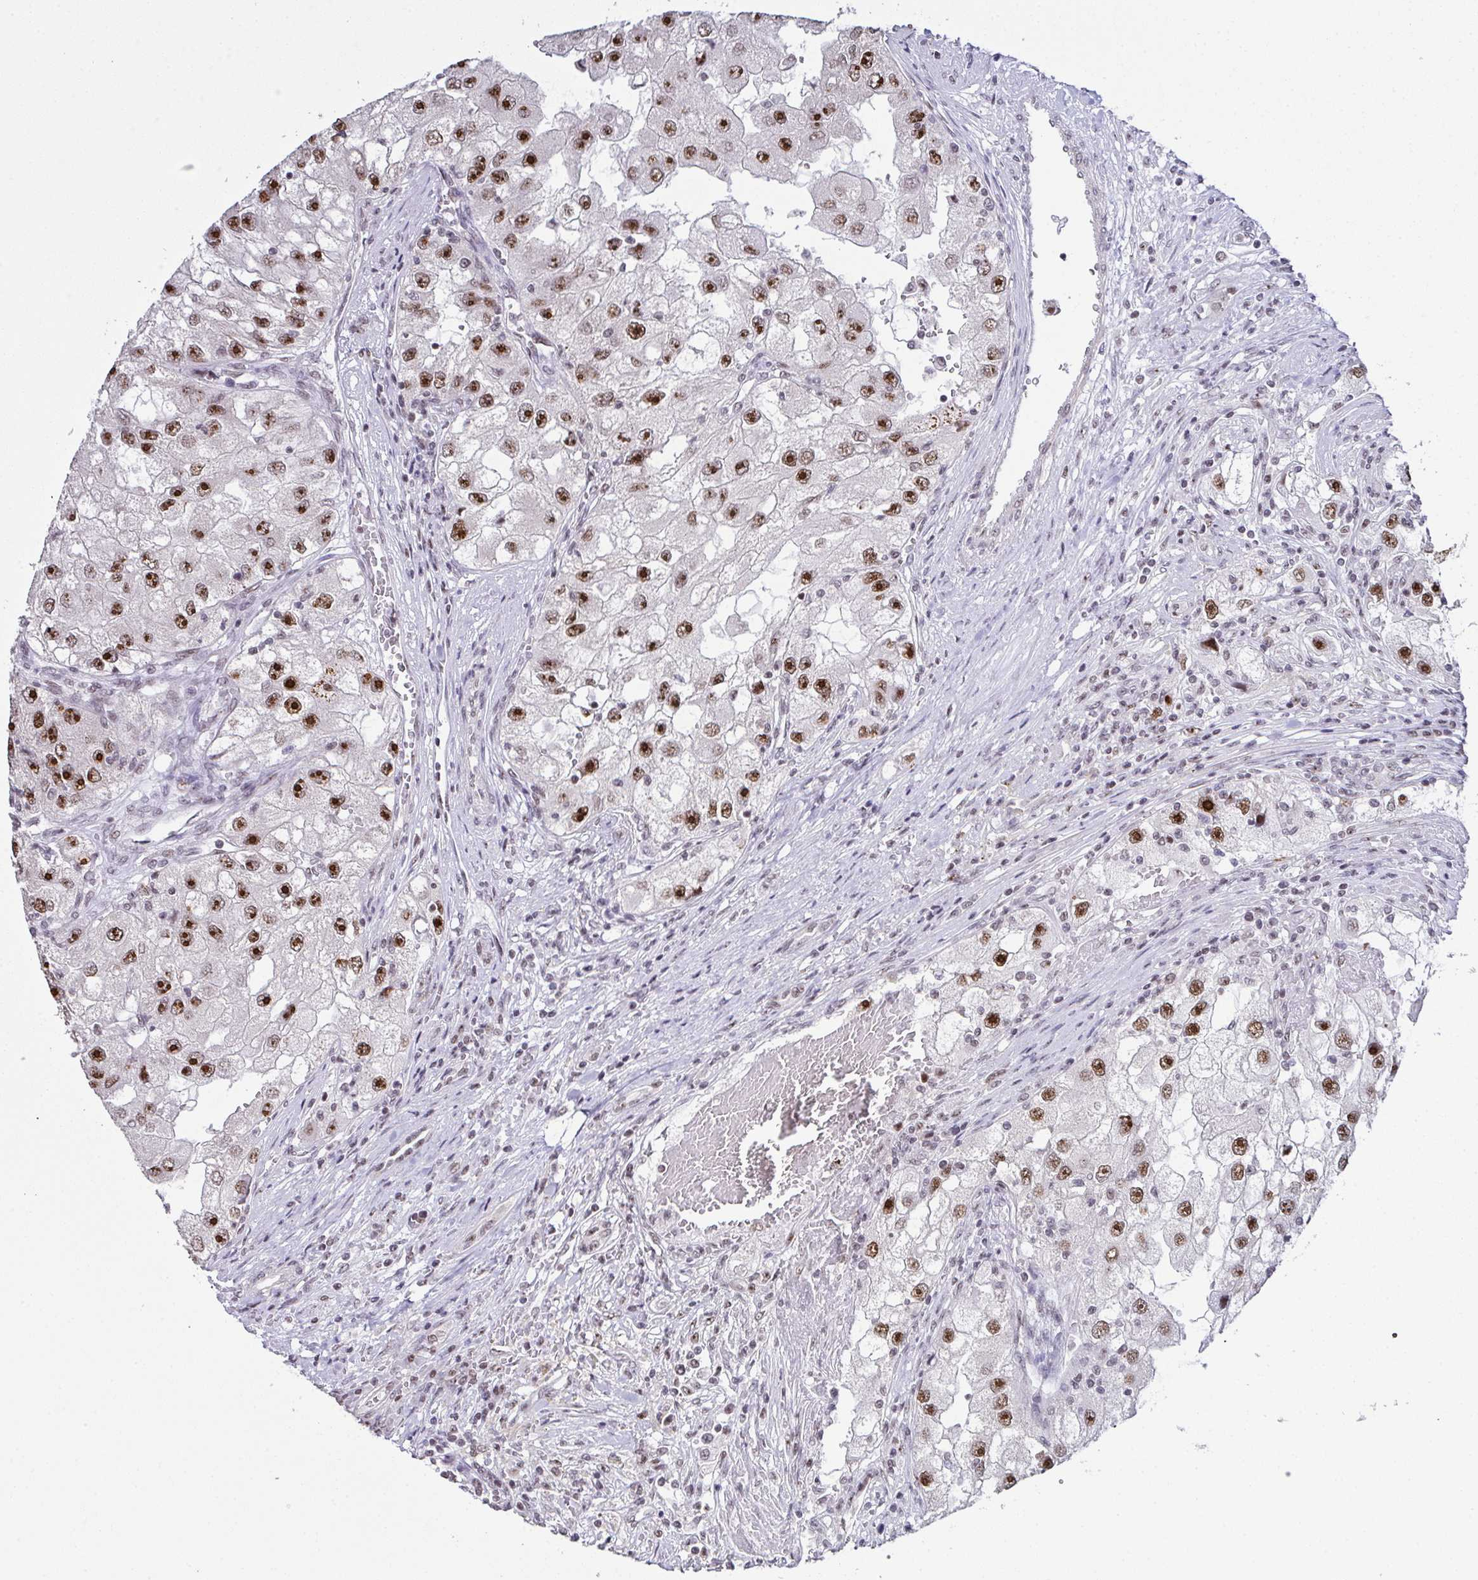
{"staining": {"intensity": "strong", "quantity": ">75%", "location": "nuclear"}, "tissue": "renal cancer", "cell_type": "Tumor cells", "image_type": "cancer", "snomed": [{"axis": "morphology", "description": "Adenocarcinoma, NOS"}, {"axis": "topography", "description": "Kidney"}], "caption": "About >75% of tumor cells in adenocarcinoma (renal) display strong nuclear protein expression as visualized by brown immunohistochemical staining.", "gene": "ZNF800", "patient": {"sex": "male", "age": 63}}